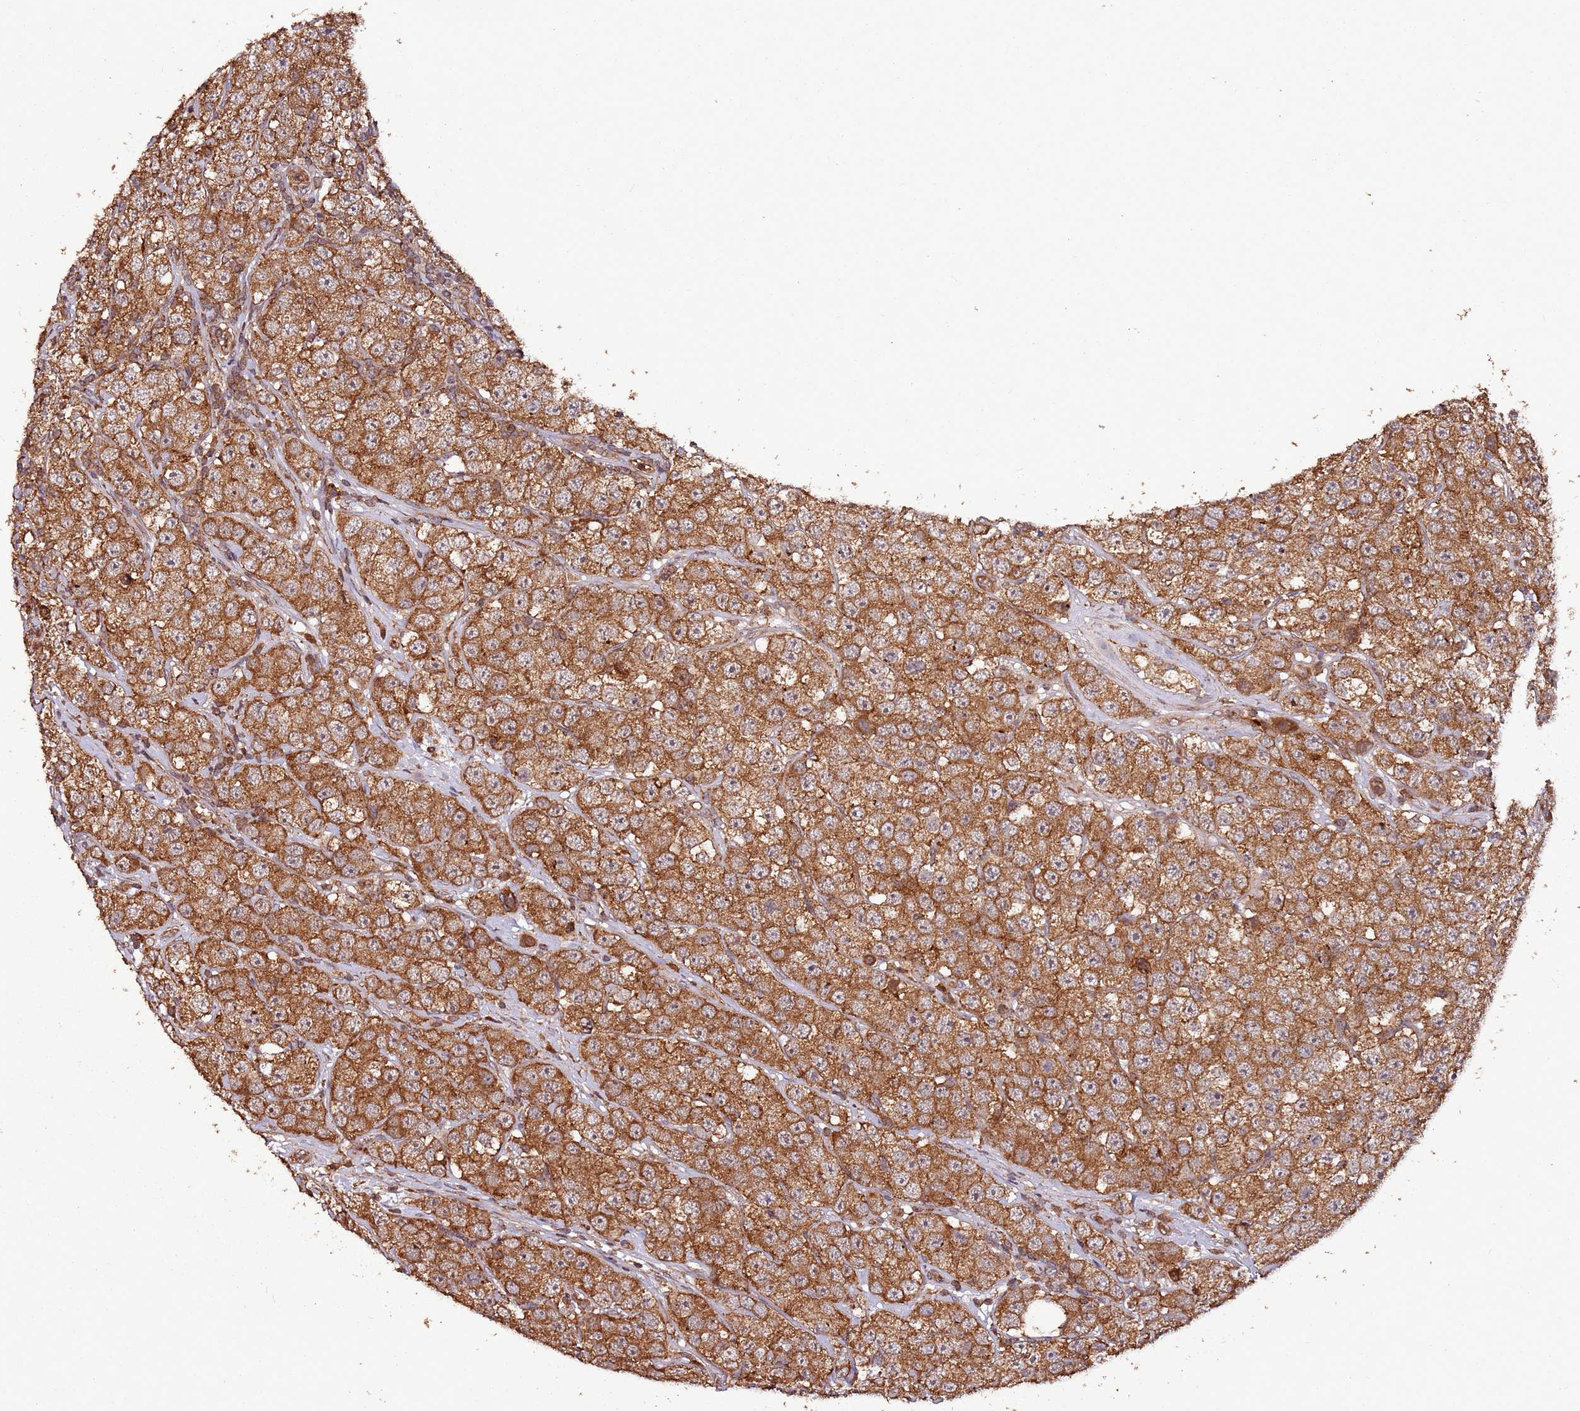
{"staining": {"intensity": "strong", "quantity": ">75%", "location": "cytoplasmic/membranous"}, "tissue": "testis cancer", "cell_type": "Tumor cells", "image_type": "cancer", "snomed": [{"axis": "morphology", "description": "Seminoma, NOS"}, {"axis": "topography", "description": "Testis"}], "caption": "Human testis seminoma stained with a brown dye demonstrates strong cytoplasmic/membranous positive expression in about >75% of tumor cells.", "gene": "FAM186A", "patient": {"sex": "male", "age": 28}}